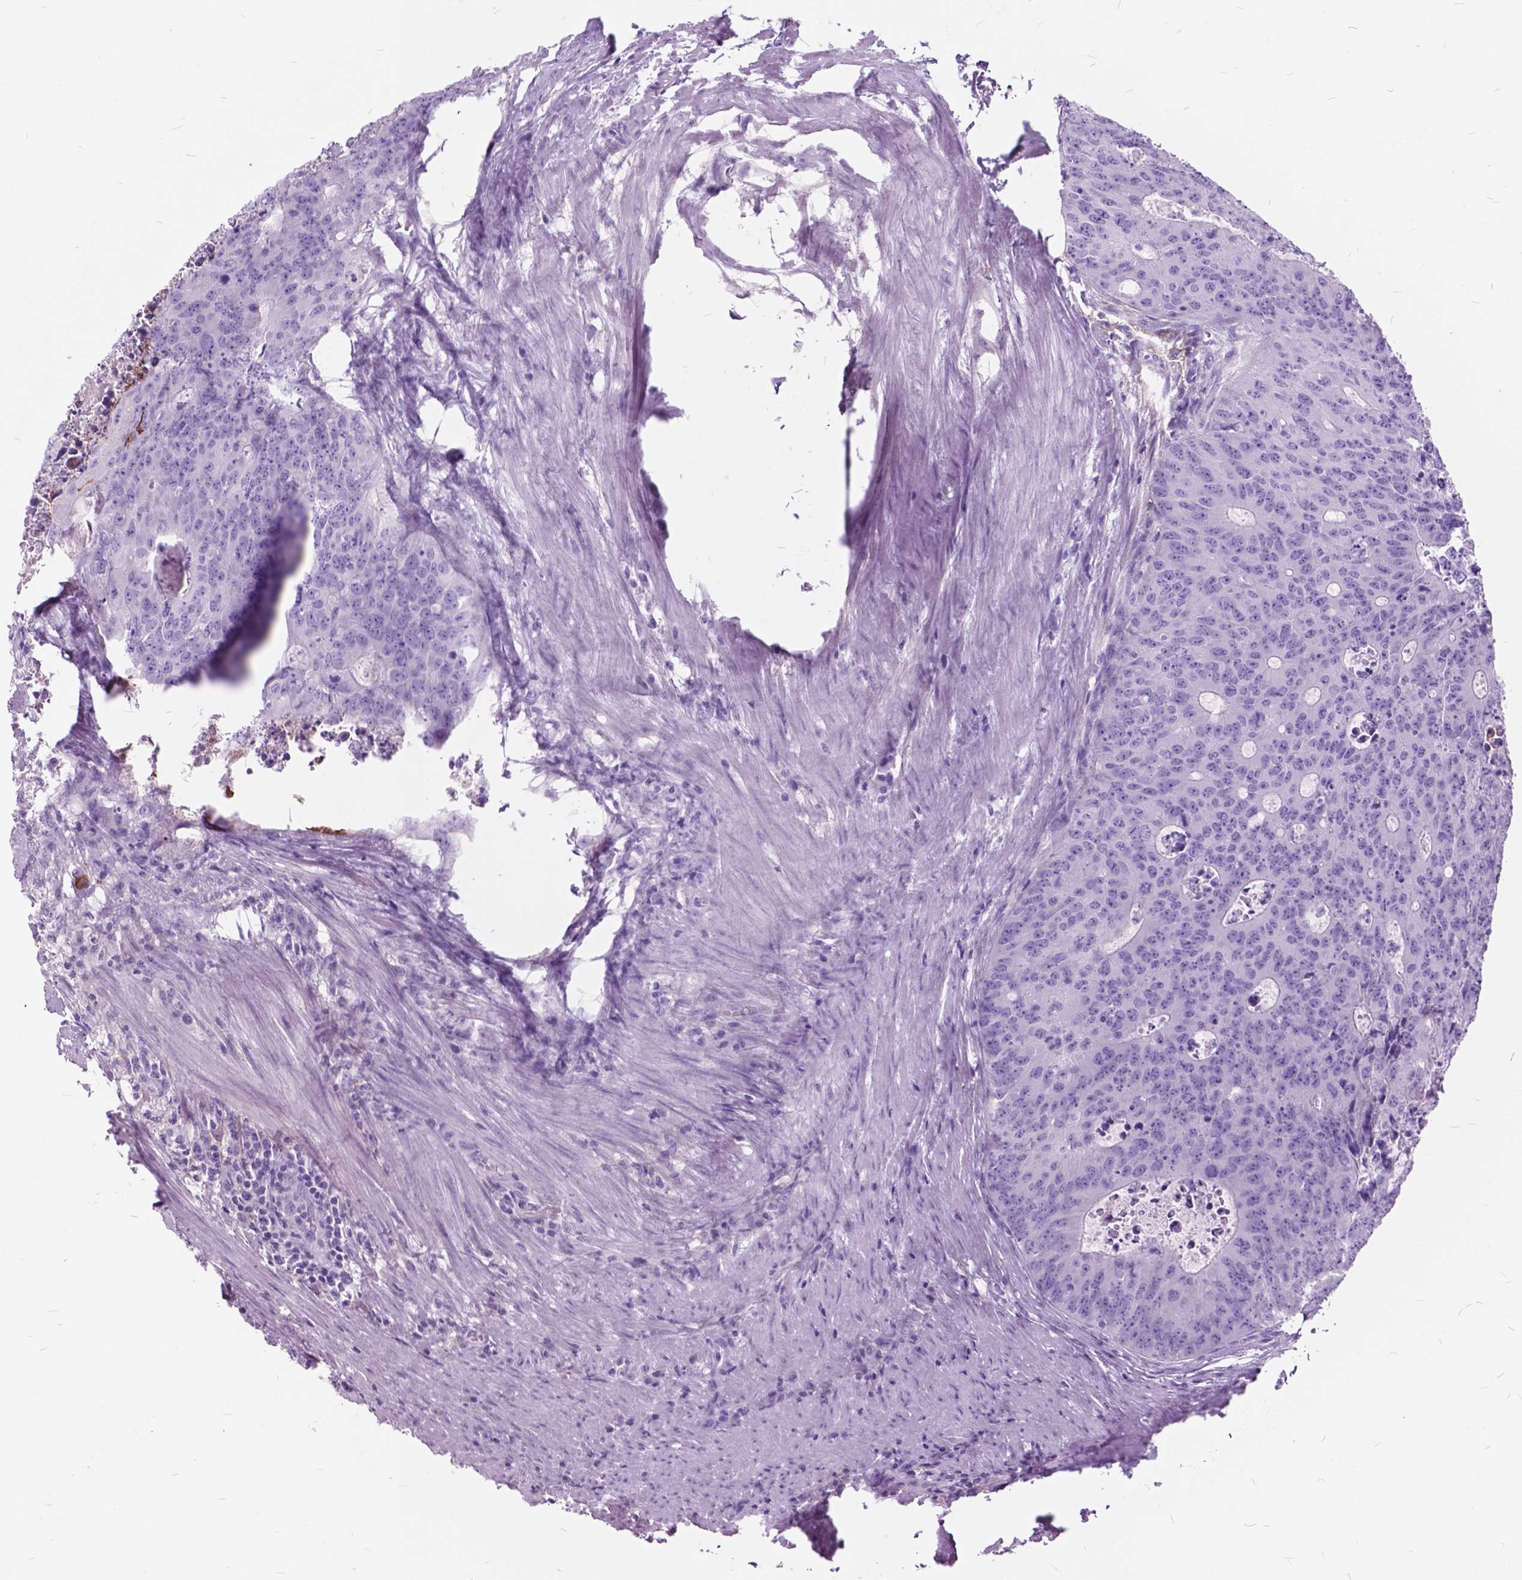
{"staining": {"intensity": "negative", "quantity": "none", "location": "none"}, "tissue": "colorectal cancer", "cell_type": "Tumor cells", "image_type": "cancer", "snomed": [{"axis": "morphology", "description": "Adenocarcinoma, NOS"}, {"axis": "topography", "description": "Colon"}], "caption": "There is no significant staining in tumor cells of colorectal adenocarcinoma.", "gene": "GDF9", "patient": {"sex": "male", "age": 67}}